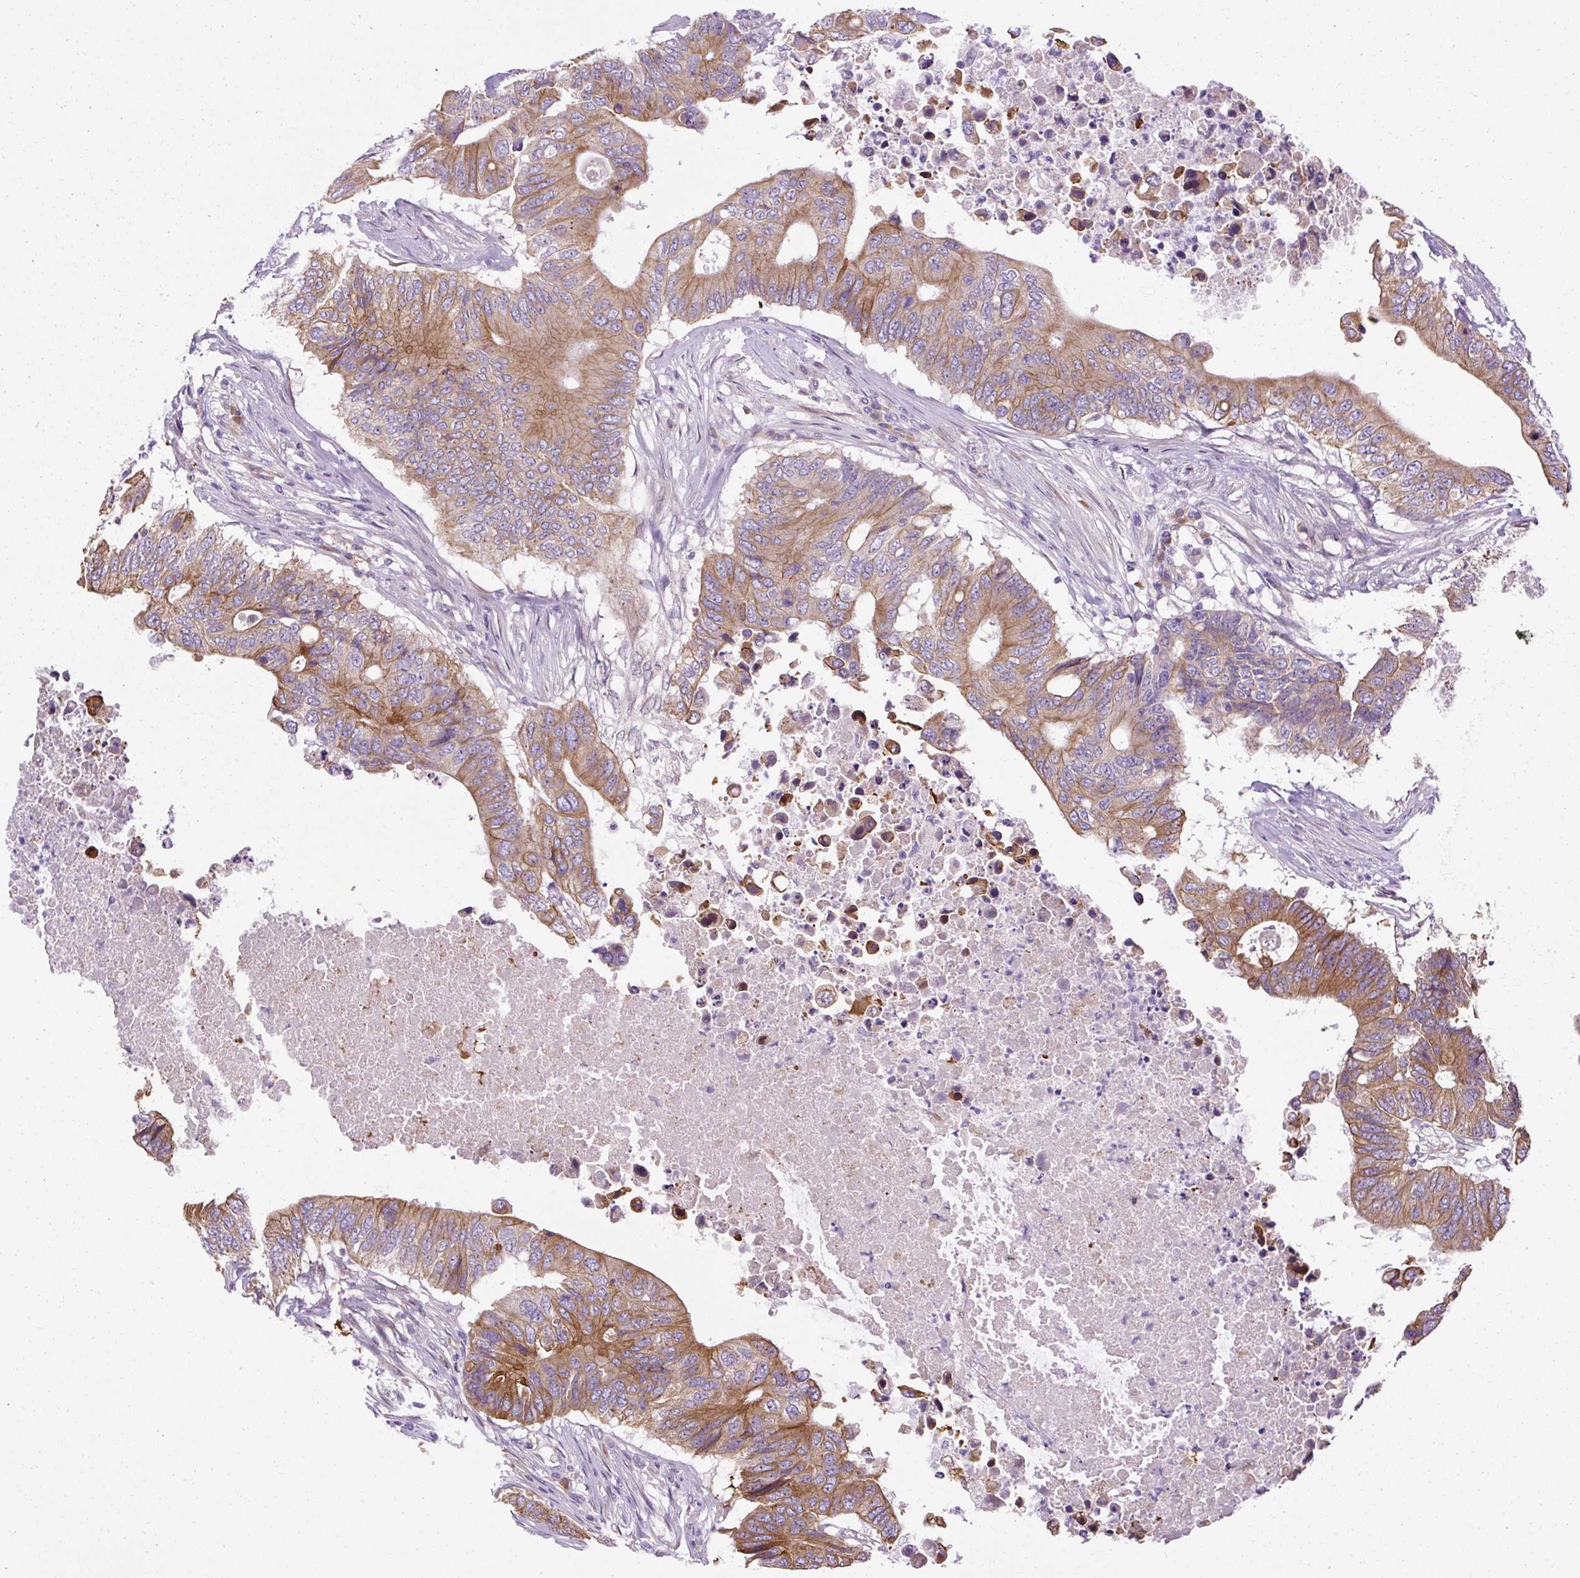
{"staining": {"intensity": "moderate", "quantity": ">75%", "location": "cytoplasmic/membranous"}, "tissue": "colorectal cancer", "cell_type": "Tumor cells", "image_type": "cancer", "snomed": [{"axis": "morphology", "description": "Adenocarcinoma, NOS"}, {"axis": "topography", "description": "Colon"}], "caption": "This micrograph reveals IHC staining of human adenocarcinoma (colorectal), with medium moderate cytoplasmic/membranous positivity in approximately >75% of tumor cells.", "gene": "FAM149A", "patient": {"sex": "male", "age": 71}}